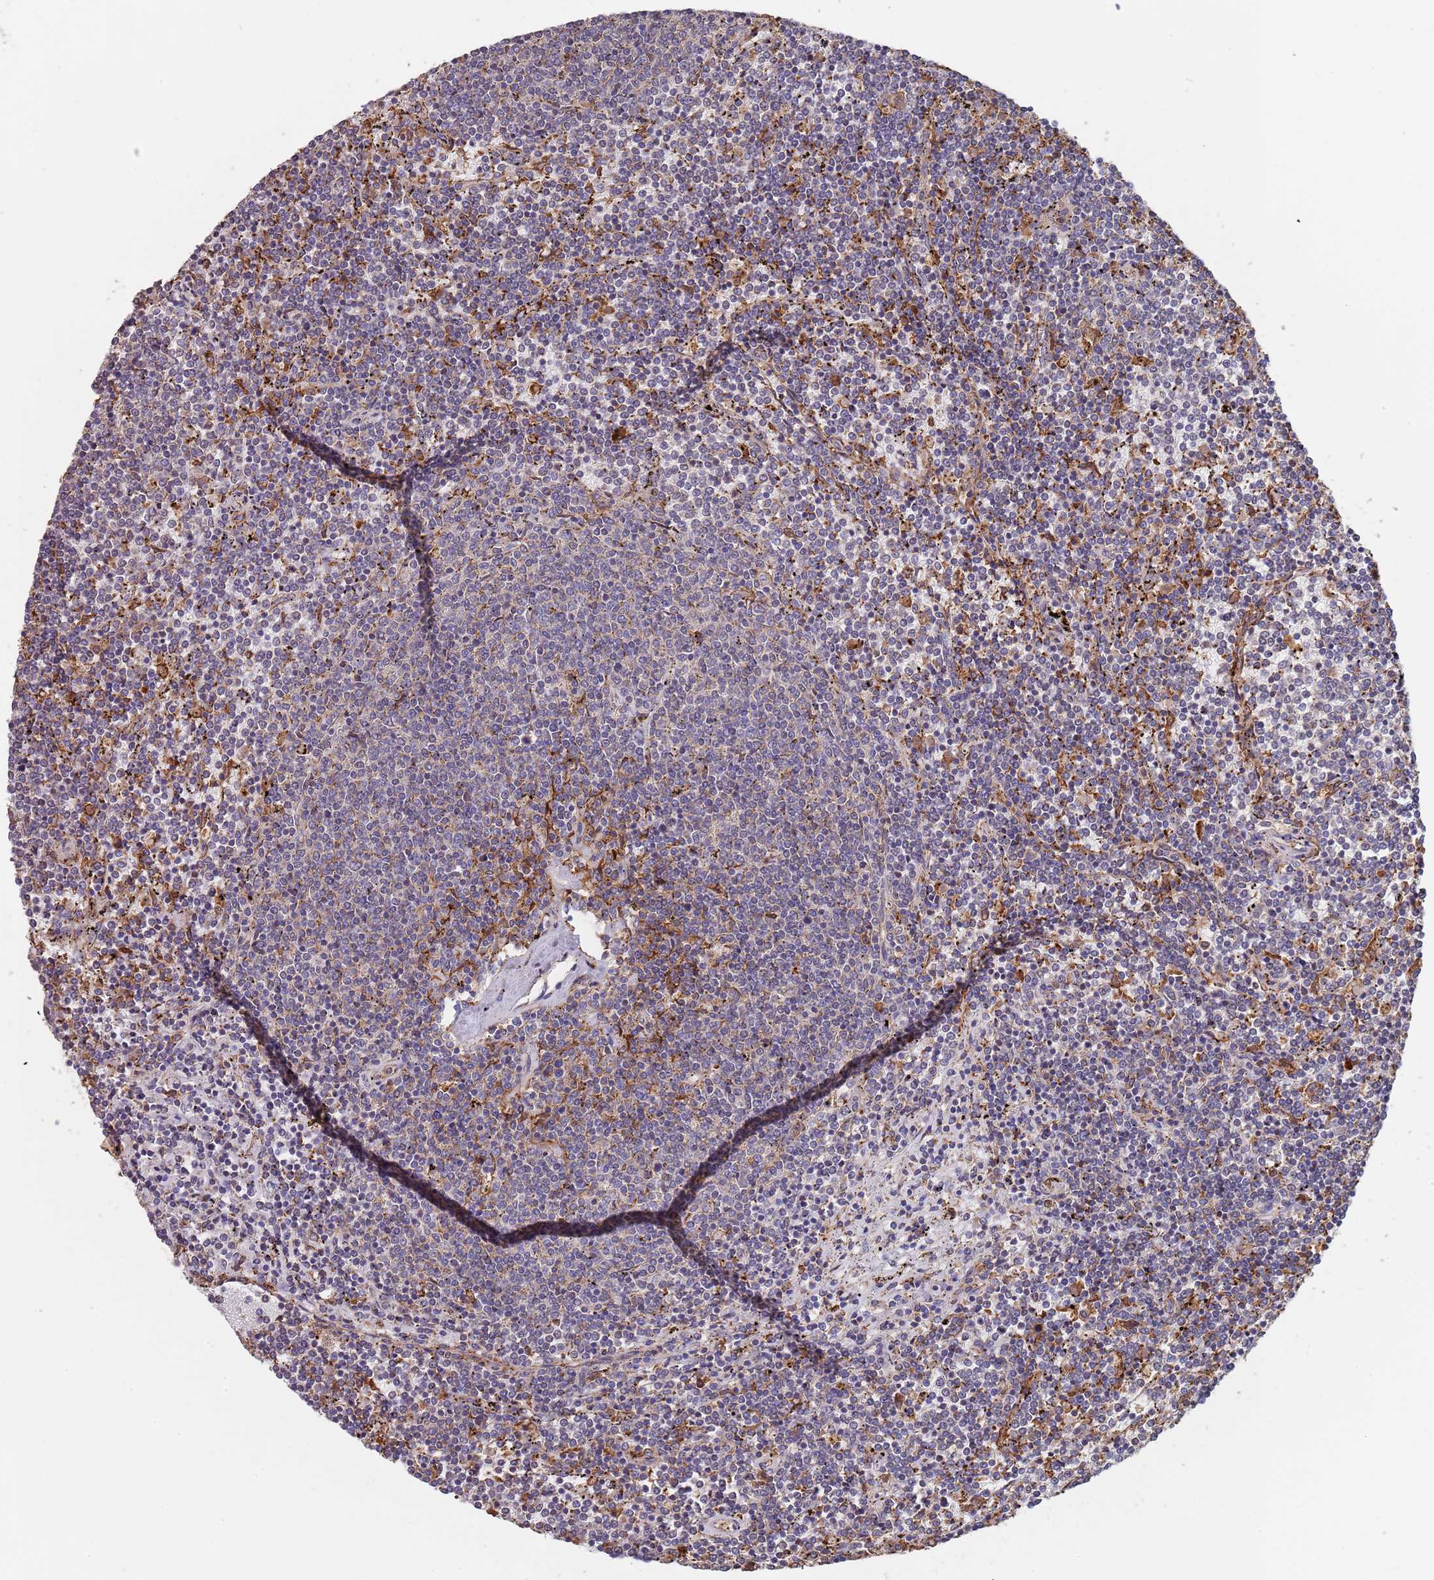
{"staining": {"intensity": "negative", "quantity": "none", "location": "none"}, "tissue": "lymphoma", "cell_type": "Tumor cells", "image_type": "cancer", "snomed": [{"axis": "morphology", "description": "Malignant lymphoma, non-Hodgkin's type, Low grade"}, {"axis": "topography", "description": "Spleen"}], "caption": "This is a photomicrograph of immunohistochemistry (IHC) staining of lymphoma, which shows no expression in tumor cells. The staining is performed using DAB (3,3'-diaminobenzidine) brown chromogen with nuclei counter-stained in using hematoxylin.", "gene": "DCUN1D3", "patient": {"sex": "female", "age": 50}}